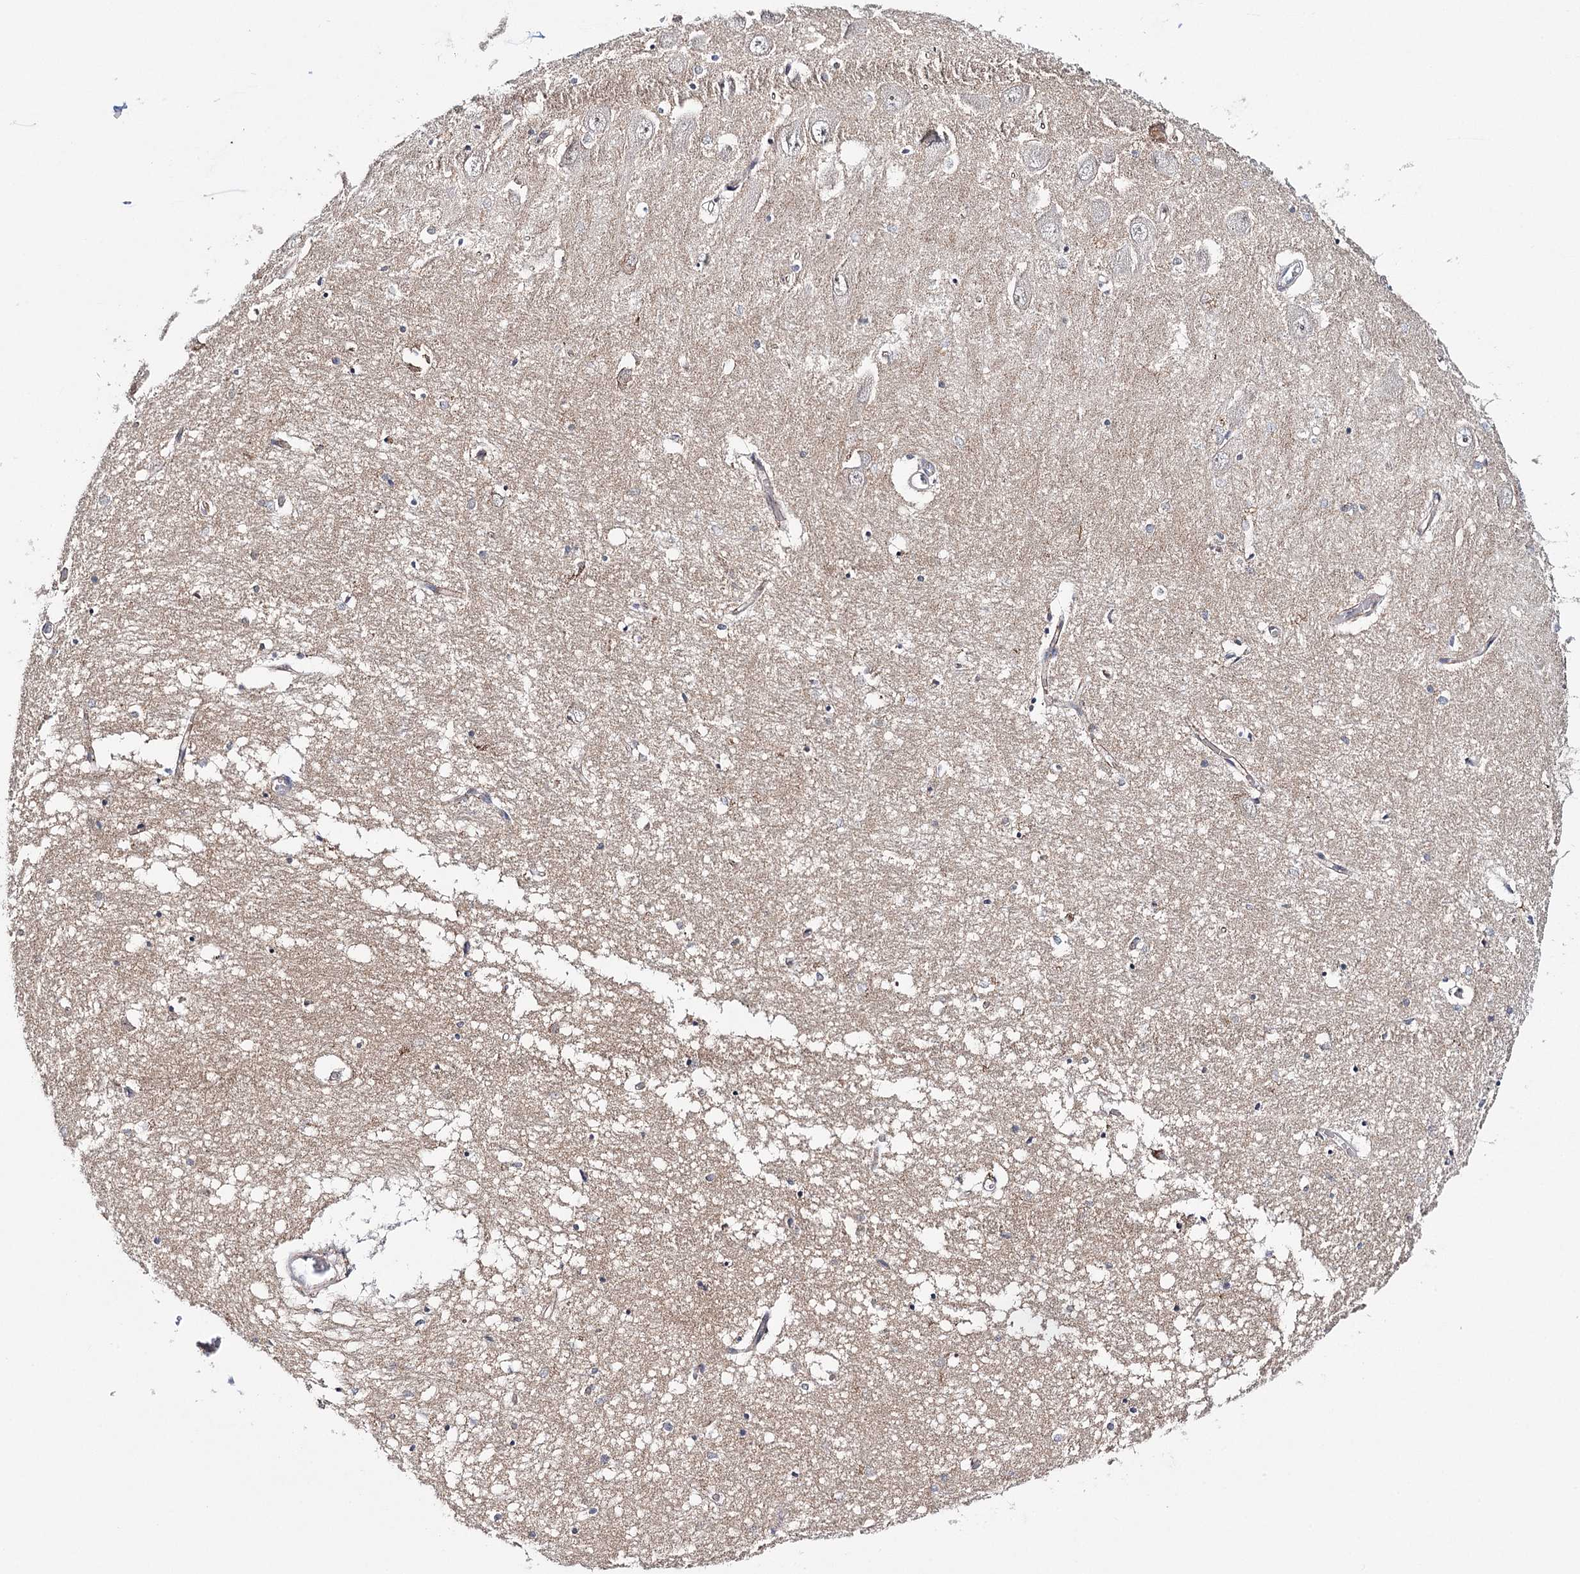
{"staining": {"intensity": "negative", "quantity": "none", "location": "none"}, "tissue": "hippocampus", "cell_type": "Glial cells", "image_type": "normal", "snomed": [{"axis": "morphology", "description": "Normal tissue, NOS"}, {"axis": "topography", "description": "Hippocampus"}], "caption": "Image shows no protein staining in glial cells of benign hippocampus.", "gene": "PKP4", "patient": {"sex": "male", "age": 70}}